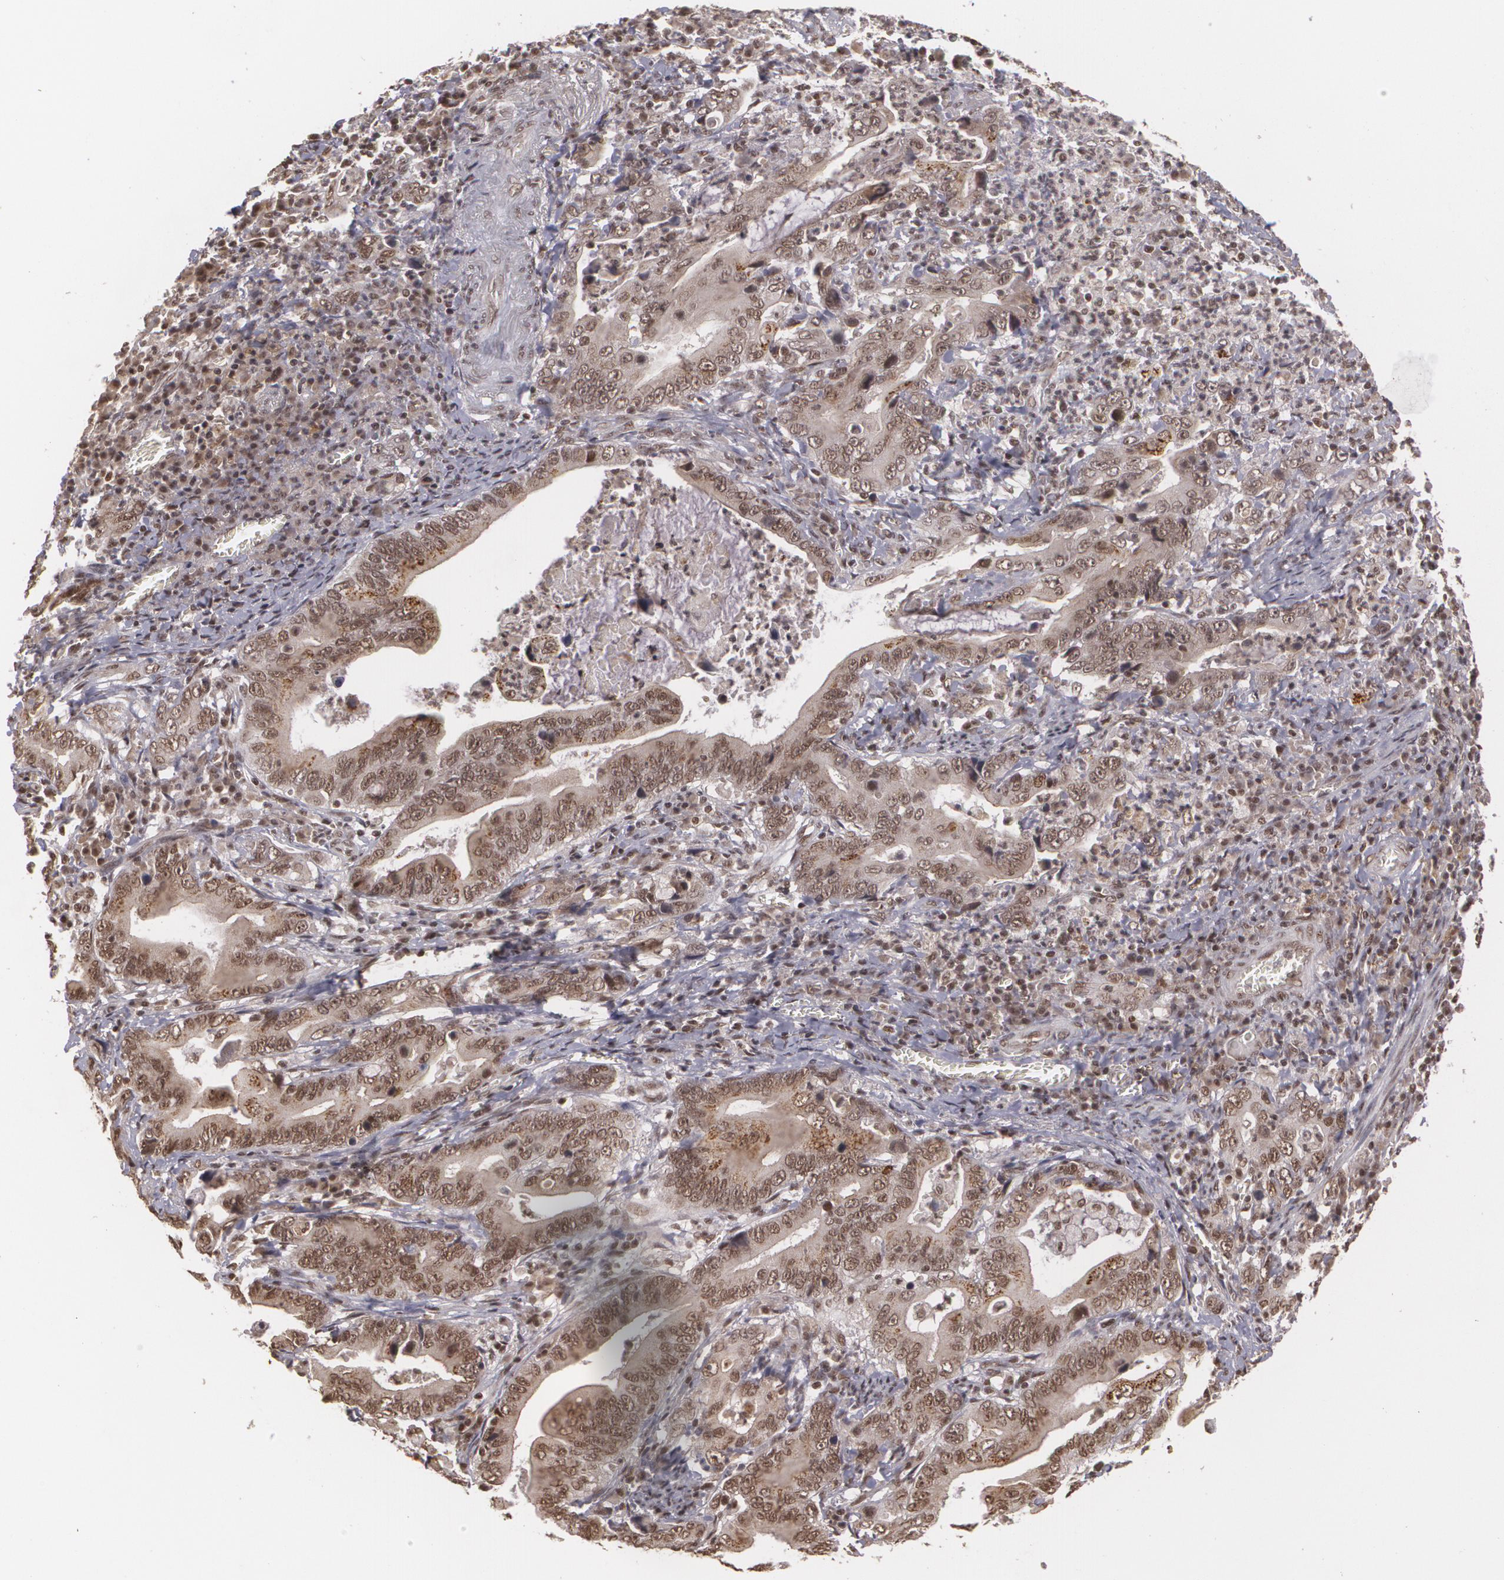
{"staining": {"intensity": "moderate", "quantity": ">75%", "location": "nuclear"}, "tissue": "stomach cancer", "cell_type": "Tumor cells", "image_type": "cancer", "snomed": [{"axis": "morphology", "description": "Adenocarcinoma, NOS"}, {"axis": "topography", "description": "Stomach, upper"}], "caption": "A brown stain highlights moderate nuclear positivity of a protein in human stomach adenocarcinoma tumor cells.", "gene": "RXRB", "patient": {"sex": "male", "age": 63}}